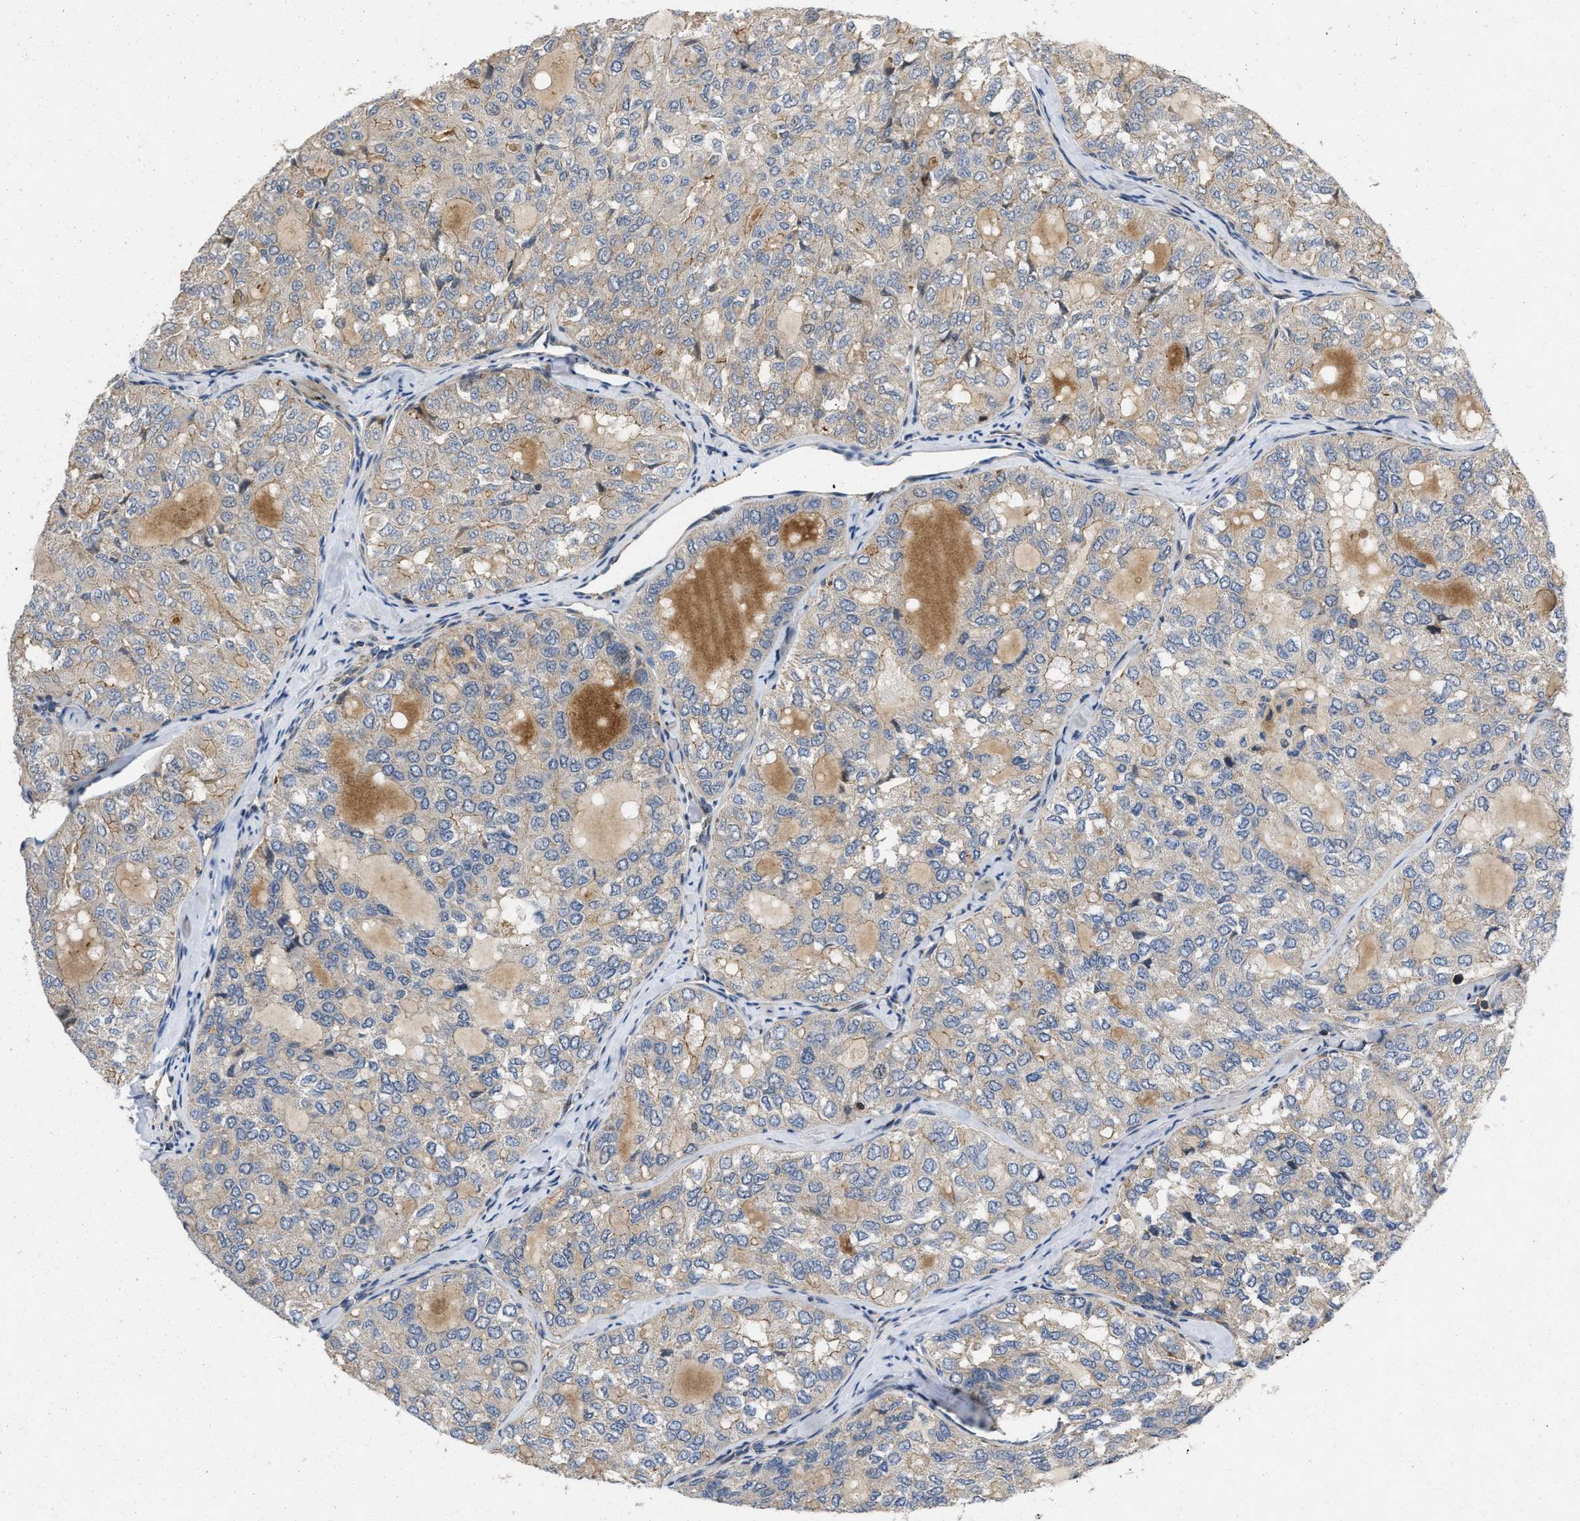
{"staining": {"intensity": "weak", "quantity": ">75%", "location": "cytoplasmic/membranous"}, "tissue": "thyroid cancer", "cell_type": "Tumor cells", "image_type": "cancer", "snomed": [{"axis": "morphology", "description": "Follicular adenoma carcinoma, NOS"}, {"axis": "topography", "description": "Thyroid gland"}], "caption": "Tumor cells exhibit low levels of weak cytoplasmic/membranous expression in approximately >75% of cells in human thyroid cancer.", "gene": "PRDM14", "patient": {"sex": "male", "age": 75}}